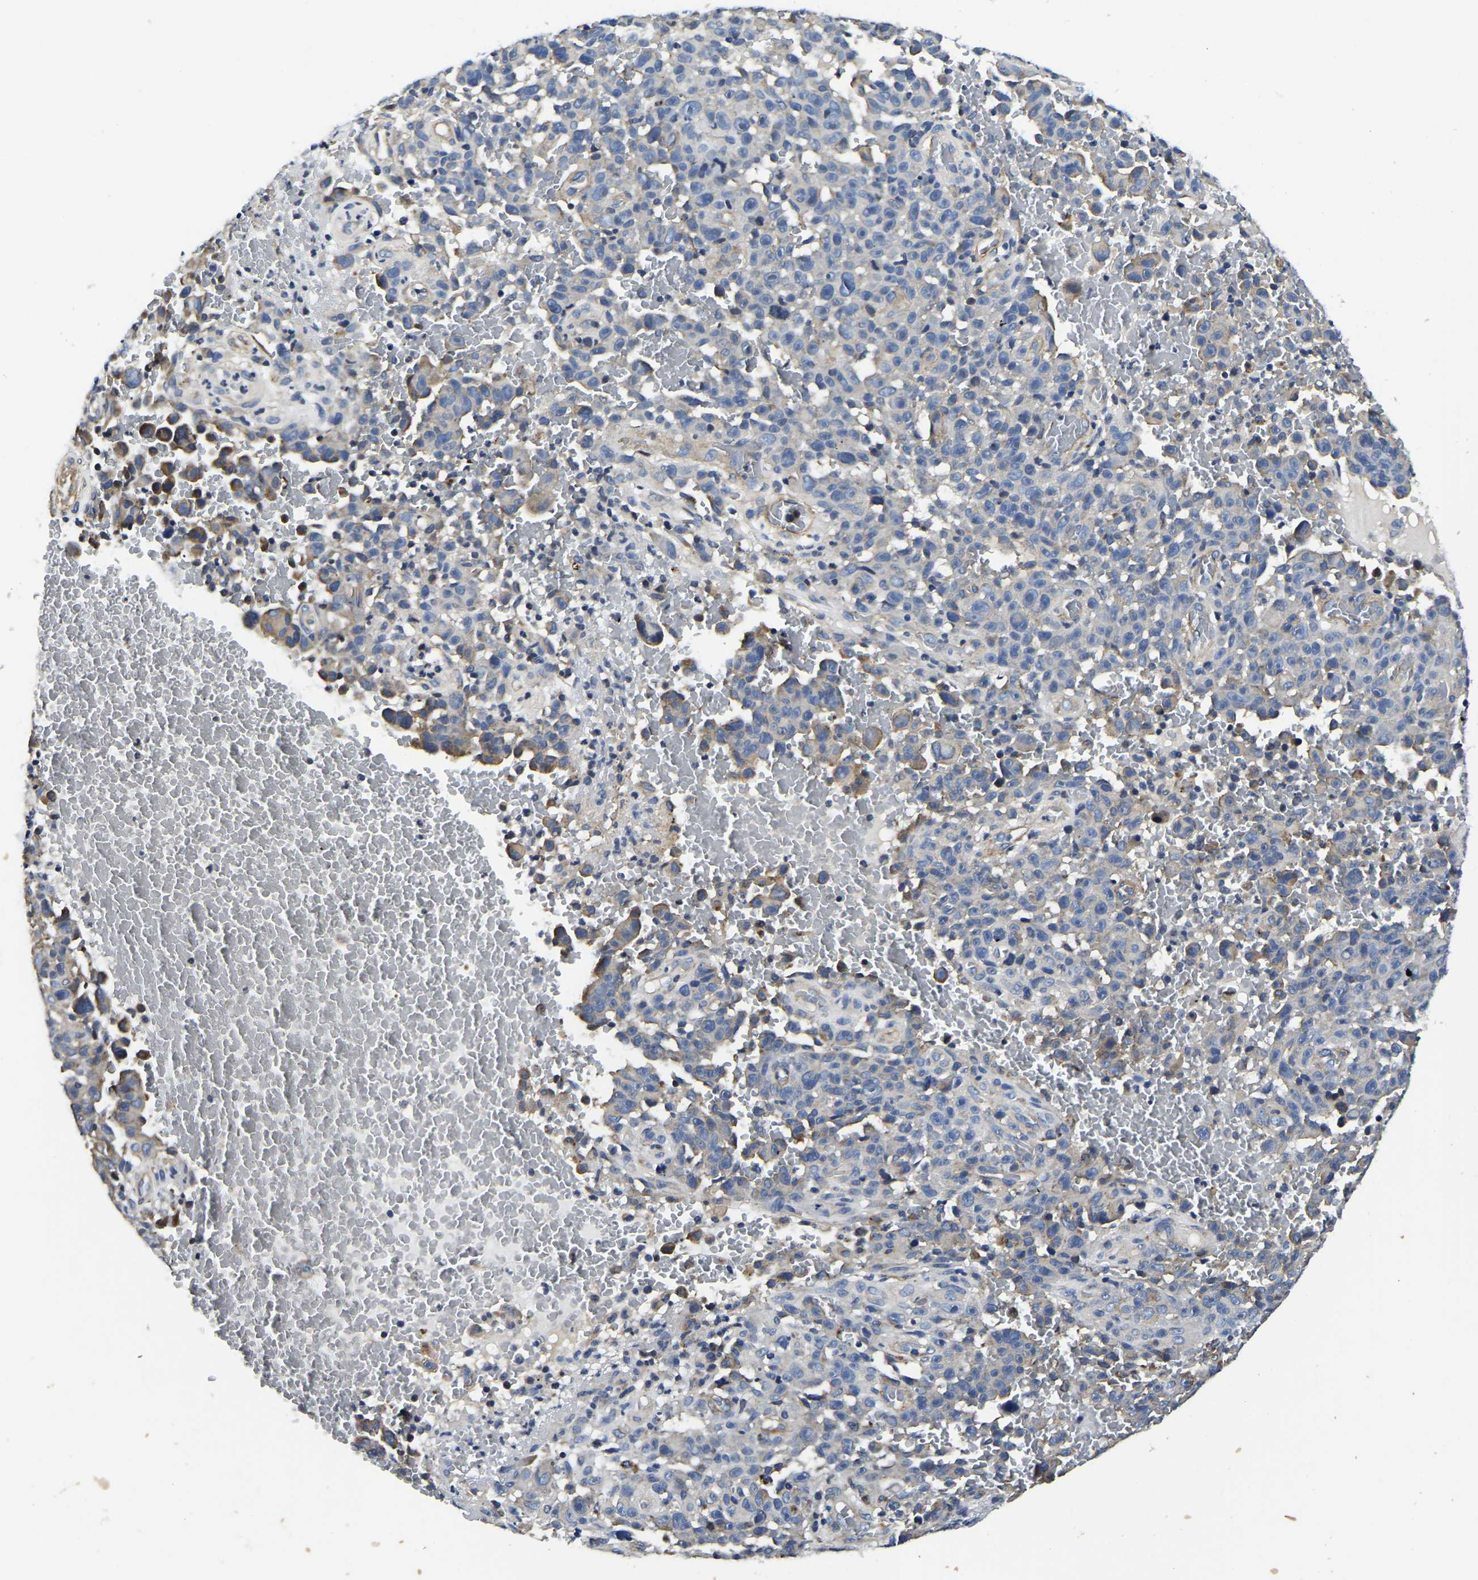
{"staining": {"intensity": "negative", "quantity": "none", "location": "none"}, "tissue": "melanoma", "cell_type": "Tumor cells", "image_type": "cancer", "snomed": [{"axis": "morphology", "description": "Malignant melanoma, NOS"}, {"axis": "topography", "description": "Skin"}], "caption": "High power microscopy micrograph of an immunohistochemistry histopathology image of malignant melanoma, revealing no significant staining in tumor cells.", "gene": "KCTD17", "patient": {"sex": "female", "age": 82}}